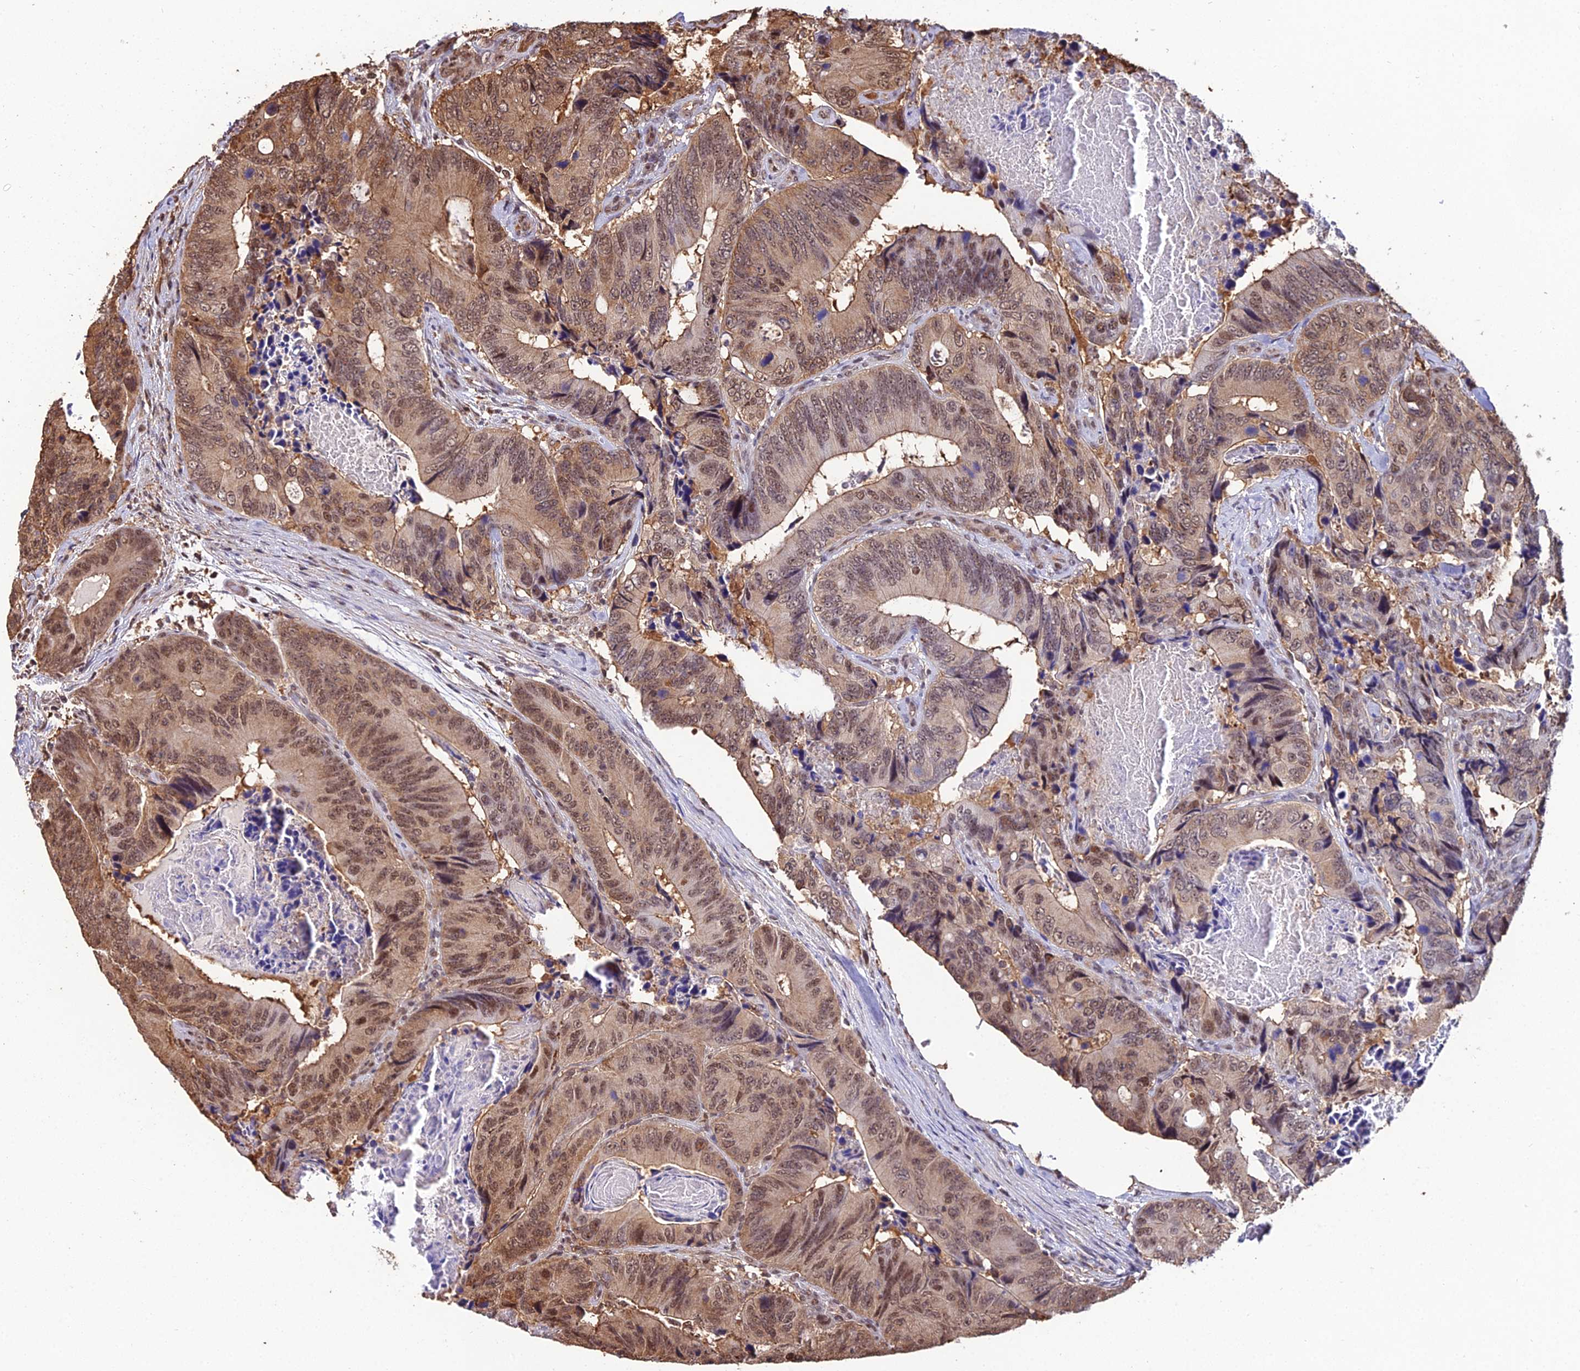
{"staining": {"intensity": "moderate", "quantity": ">75%", "location": "cytoplasmic/membranous,nuclear"}, "tissue": "colorectal cancer", "cell_type": "Tumor cells", "image_type": "cancer", "snomed": [{"axis": "morphology", "description": "Adenocarcinoma, NOS"}, {"axis": "topography", "description": "Colon"}], "caption": "DAB (3,3'-diaminobenzidine) immunohistochemical staining of colorectal adenocarcinoma reveals moderate cytoplasmic/membranous and nuclear protein positivity in about >75% of tumor cells.", "gene": "PPP4C", "patient": {"sex": "male", "age": 84}}